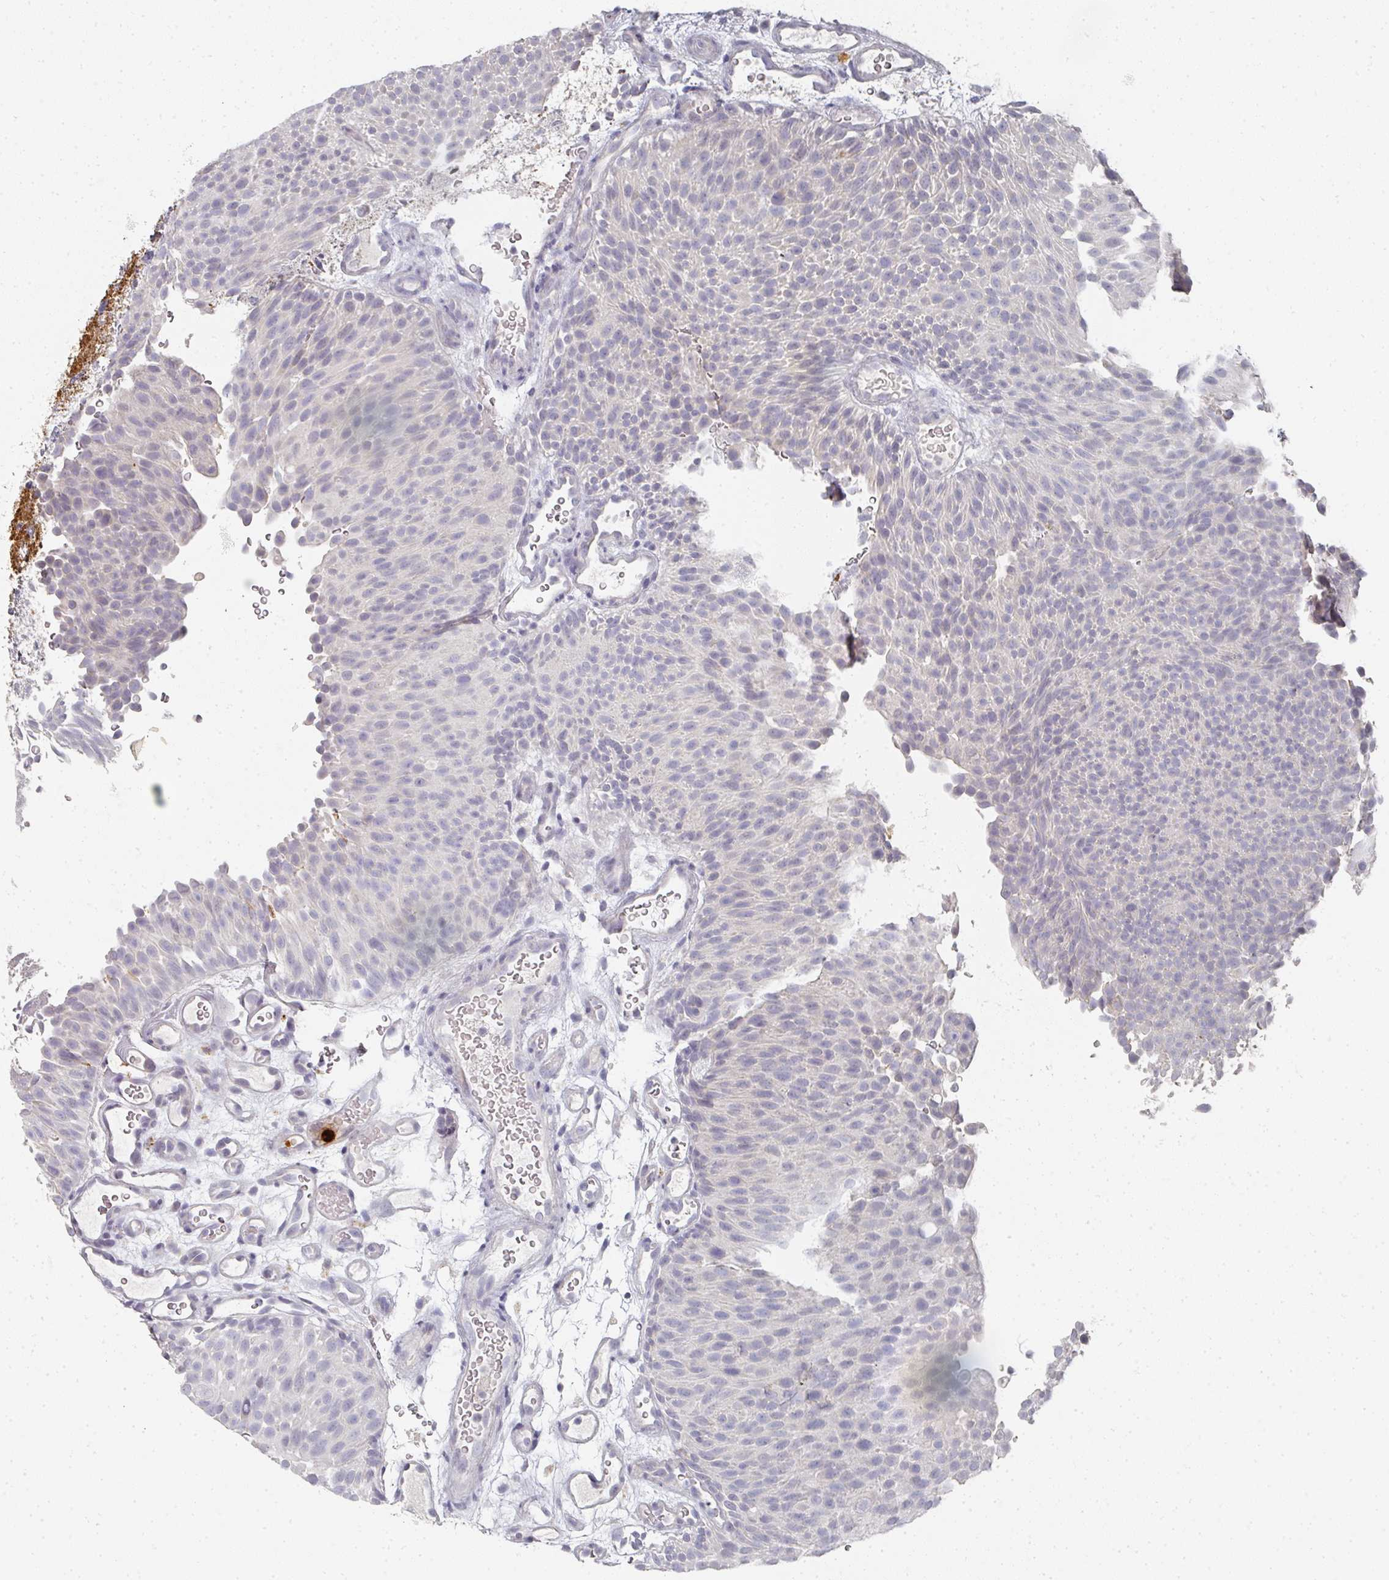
{"staining": {"intensity": "negative", "quantity": "none", "location": "none"}, "tissue": "urothelial cancer", "cell_type": "Tumor cells", "image_type": "cancer", "snomed": [{"axis": "morphology", "description": "Urothelial carcinoma, Low grade"}, {"axis": "topography", "description": "Urinary bladder"}], "caption": "Immunohistochemical staining of urothelial cancer reveals no significant staining in tumor cells. The staining was performed using DAB to visualize the protein expression in brown, while the nuclei were stained in blue with hematoxylin (Magnification: 20x).", "gene": "CAMP", "patient": {"sex": "male", "age": 78}}